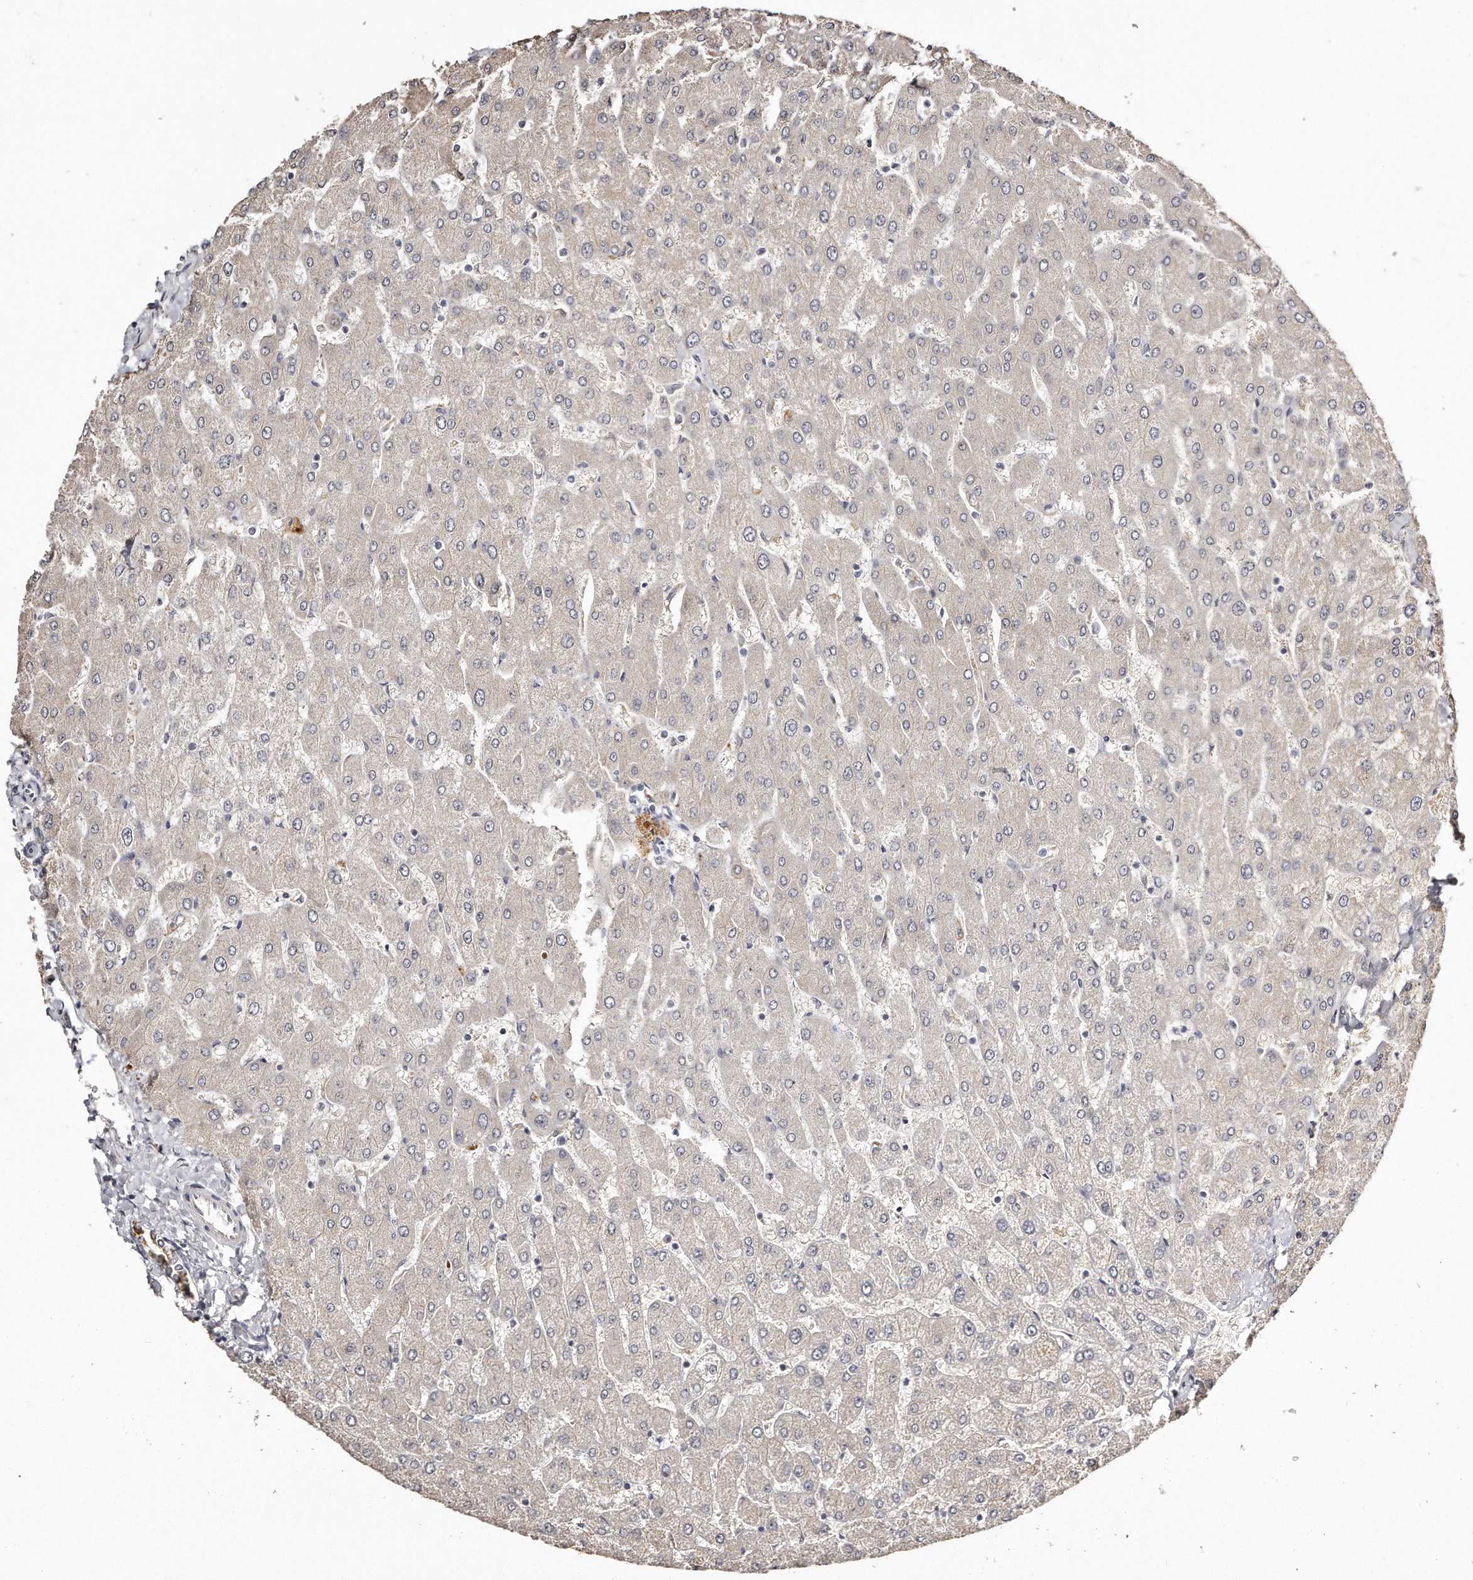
{"staining": {"intensity": "moderate", "quantity": ">75%", "location": "cytoplasmic/membranous"}, "tissue": "liver", "cell_type": "Cholangiocytes", "image_type": "normal", "snomed": [{"axis": "morphology", "description": "Normal tissue, NOS"}, {"axis": "topography", "description": "Liver"}], "caption": "This photomicrograph displays immunohistochemistry staining of normal liver, with medium moderate cytoplasmic/membranous expression in approximately >75% of cholangiocytes.", "gene": "ZYG11A", "patient": {"sex": "male", "age": 55}}